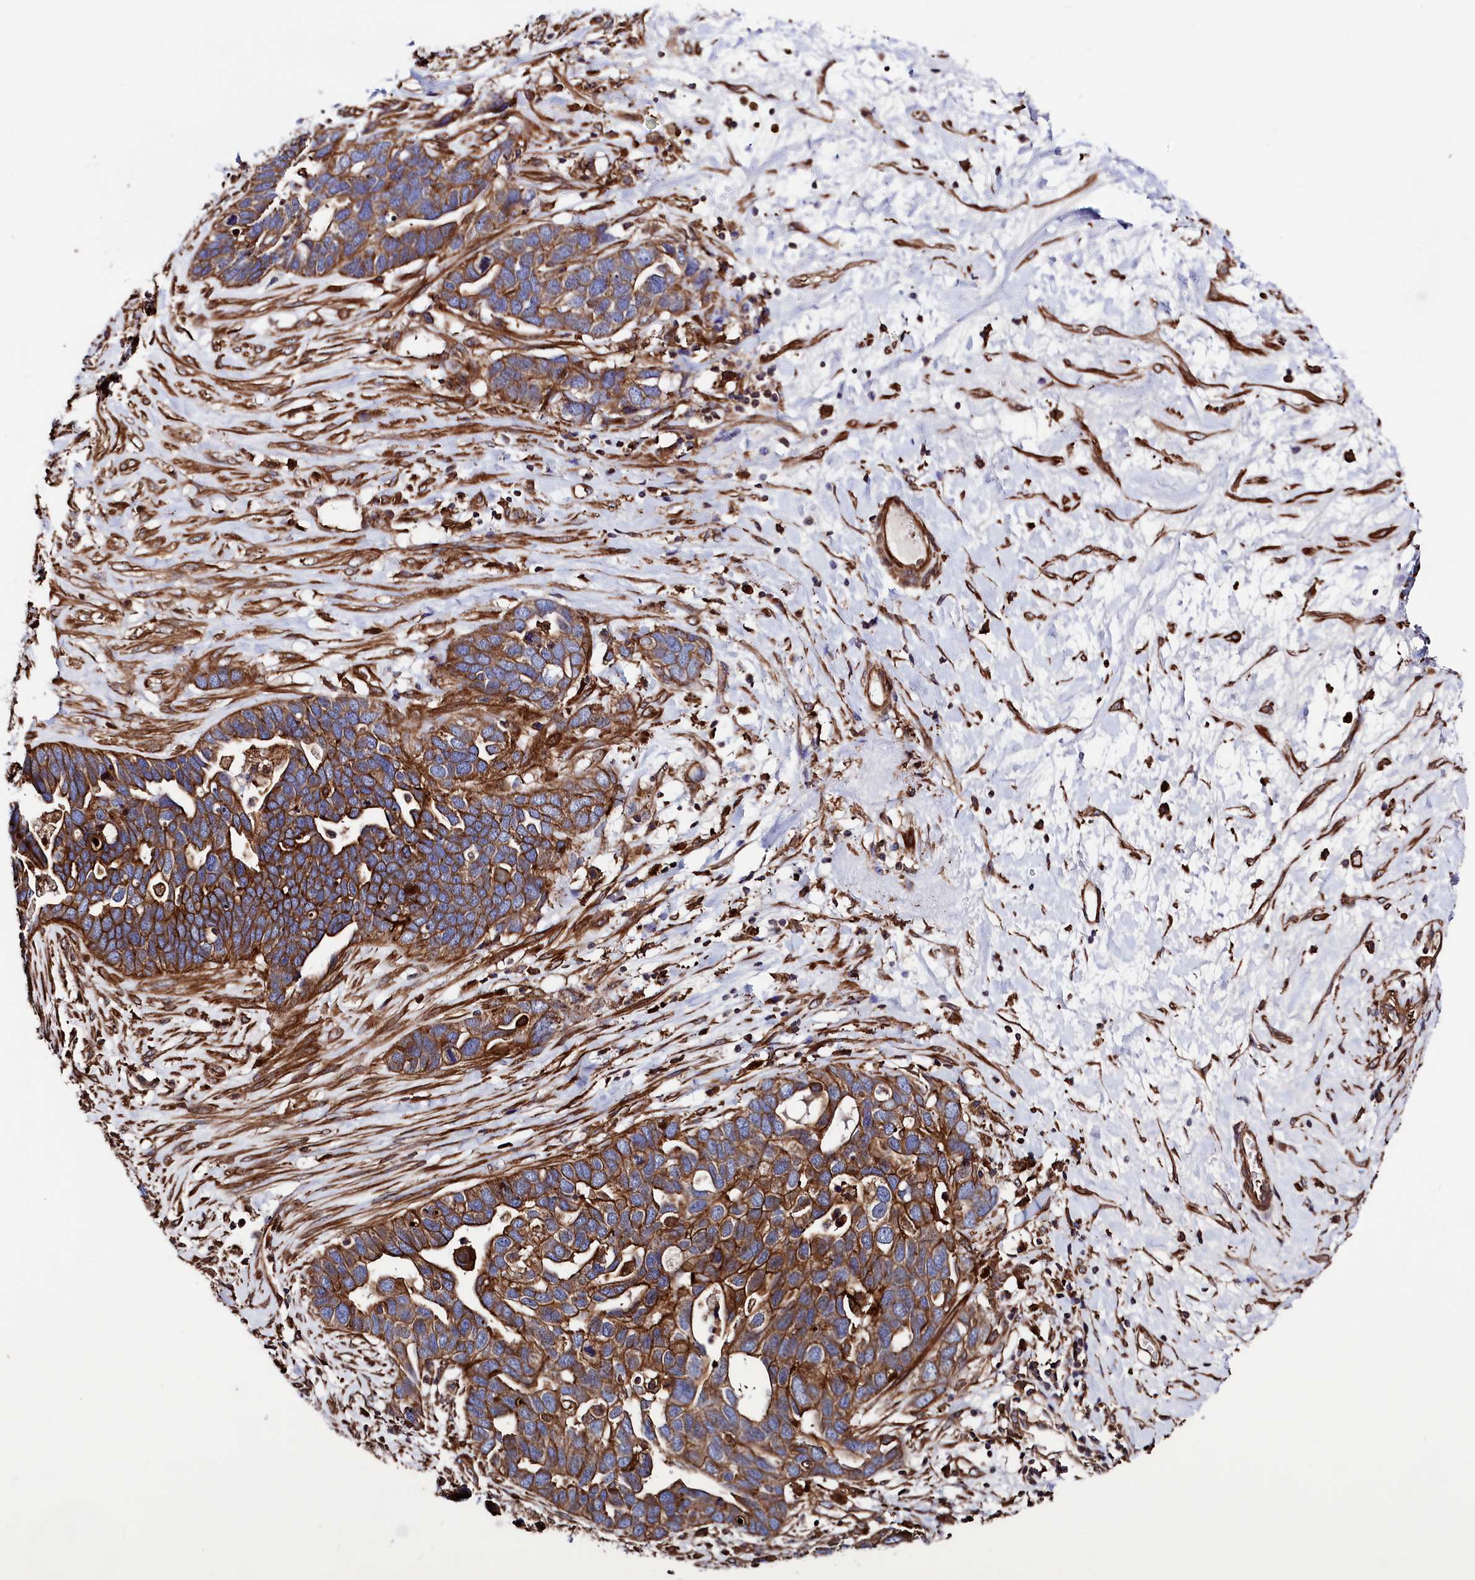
{"staining": {"intensity": "moderate", "quantity": ">75%", "location": "cytoplasmic/membranous"}, "tissue": "ovarian cancer", "cell_type": "Tumor cells", "image_type": "cancer", "snomed": [{"axis": "morphology", "description": "Cystadenocarcinoma, serous, NOS"}, {"axis": "topography", "description": "Ovary"}], "caption": "Ovarian serous cystadenocarcinoma stained with DAB (3,3'-diaminobenzidine) IHC displays medium levels of moderate cytoplasmic/membranous positivity in about >75% of tumor cells.", "gene": "STAMBPL1", "patient": {"sex": "female", "age": 54}}